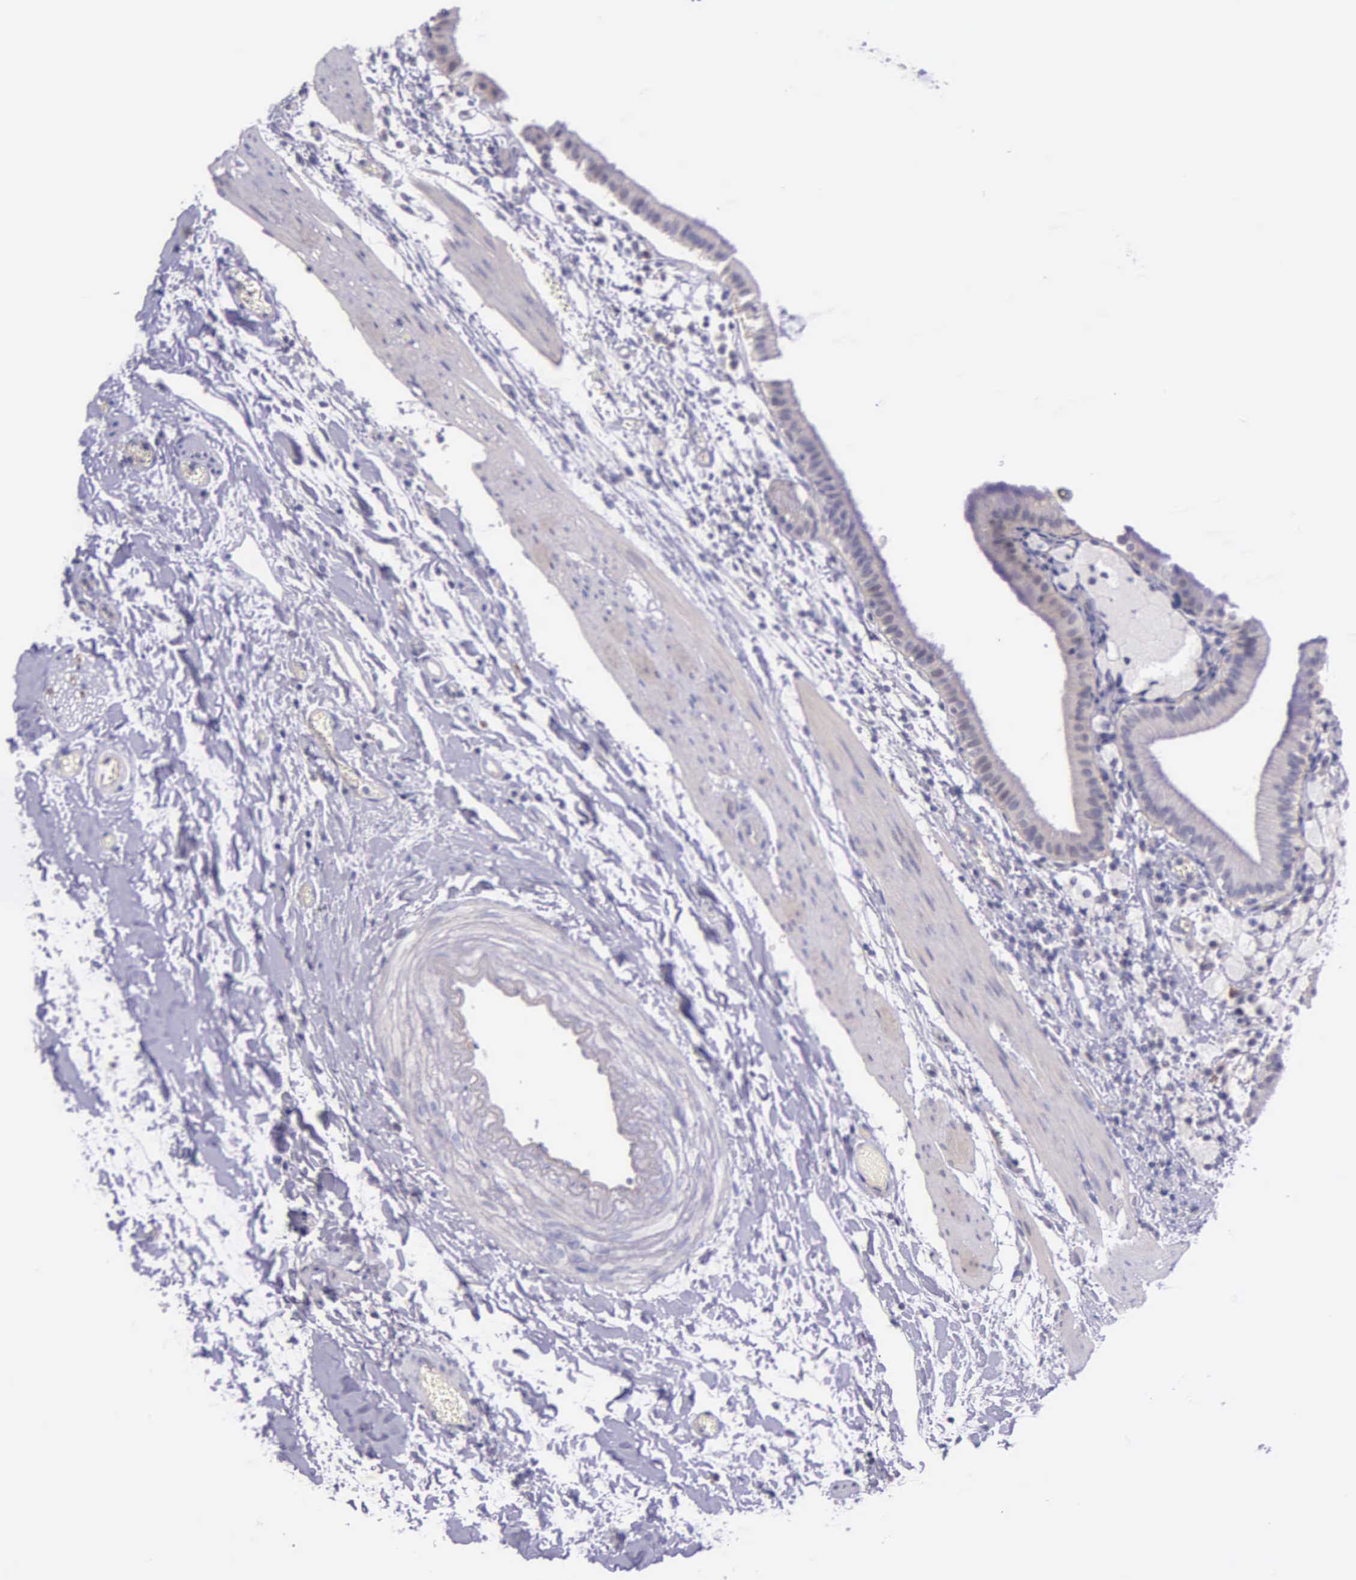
{"staining": {"intensity": "negative", "quantity": "none", "location": "none"}, "tissue": "gallbladder", "cell_type": "Glandular cells", "image_type": "normal", "snomed": [{"axis": "morphology", "description": "Normal tissue, NOS"}, {"axis": "topography", "description": "Gallbladder"}], "caption": "Image shows no protein staining in glandular cells of normal gallbladder. Nuclei are stained in blue.", "gene": "THSD7A", "patient": {"sex": "female", "age": 48}}